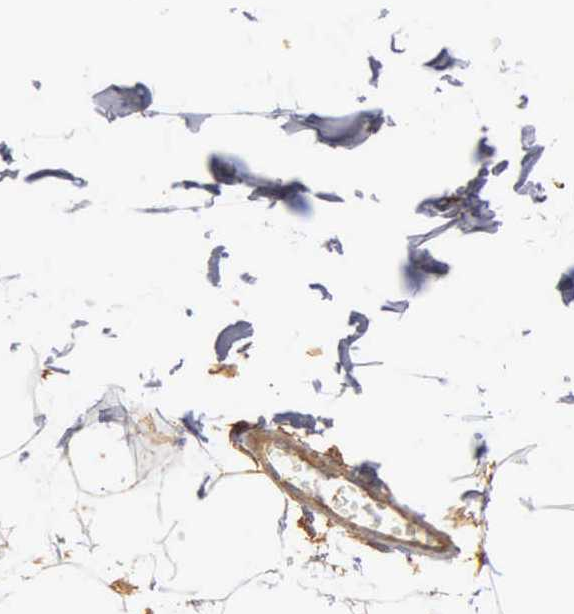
{"staining": {"intensity": "moderate", "quantity": "<25%", "location": "cytoplasmic/membranous"}, "tissue": "adipose tissue", "cell_type": "Adipocytes", "image_type": "normal", "snomed": [{"axis": "morphology", "description": "Normal tissue, NOS"}, {"axis": "topography", "description": "Breast"}], "caption": "Moderate cytoplasmic/membranous staining for a protein is appreciated in approximately <25% of adipocytes of unremarkable adipose tissue using IHC.", "gene": "CD99", "patient": {"sex": "female", "age": 45}}